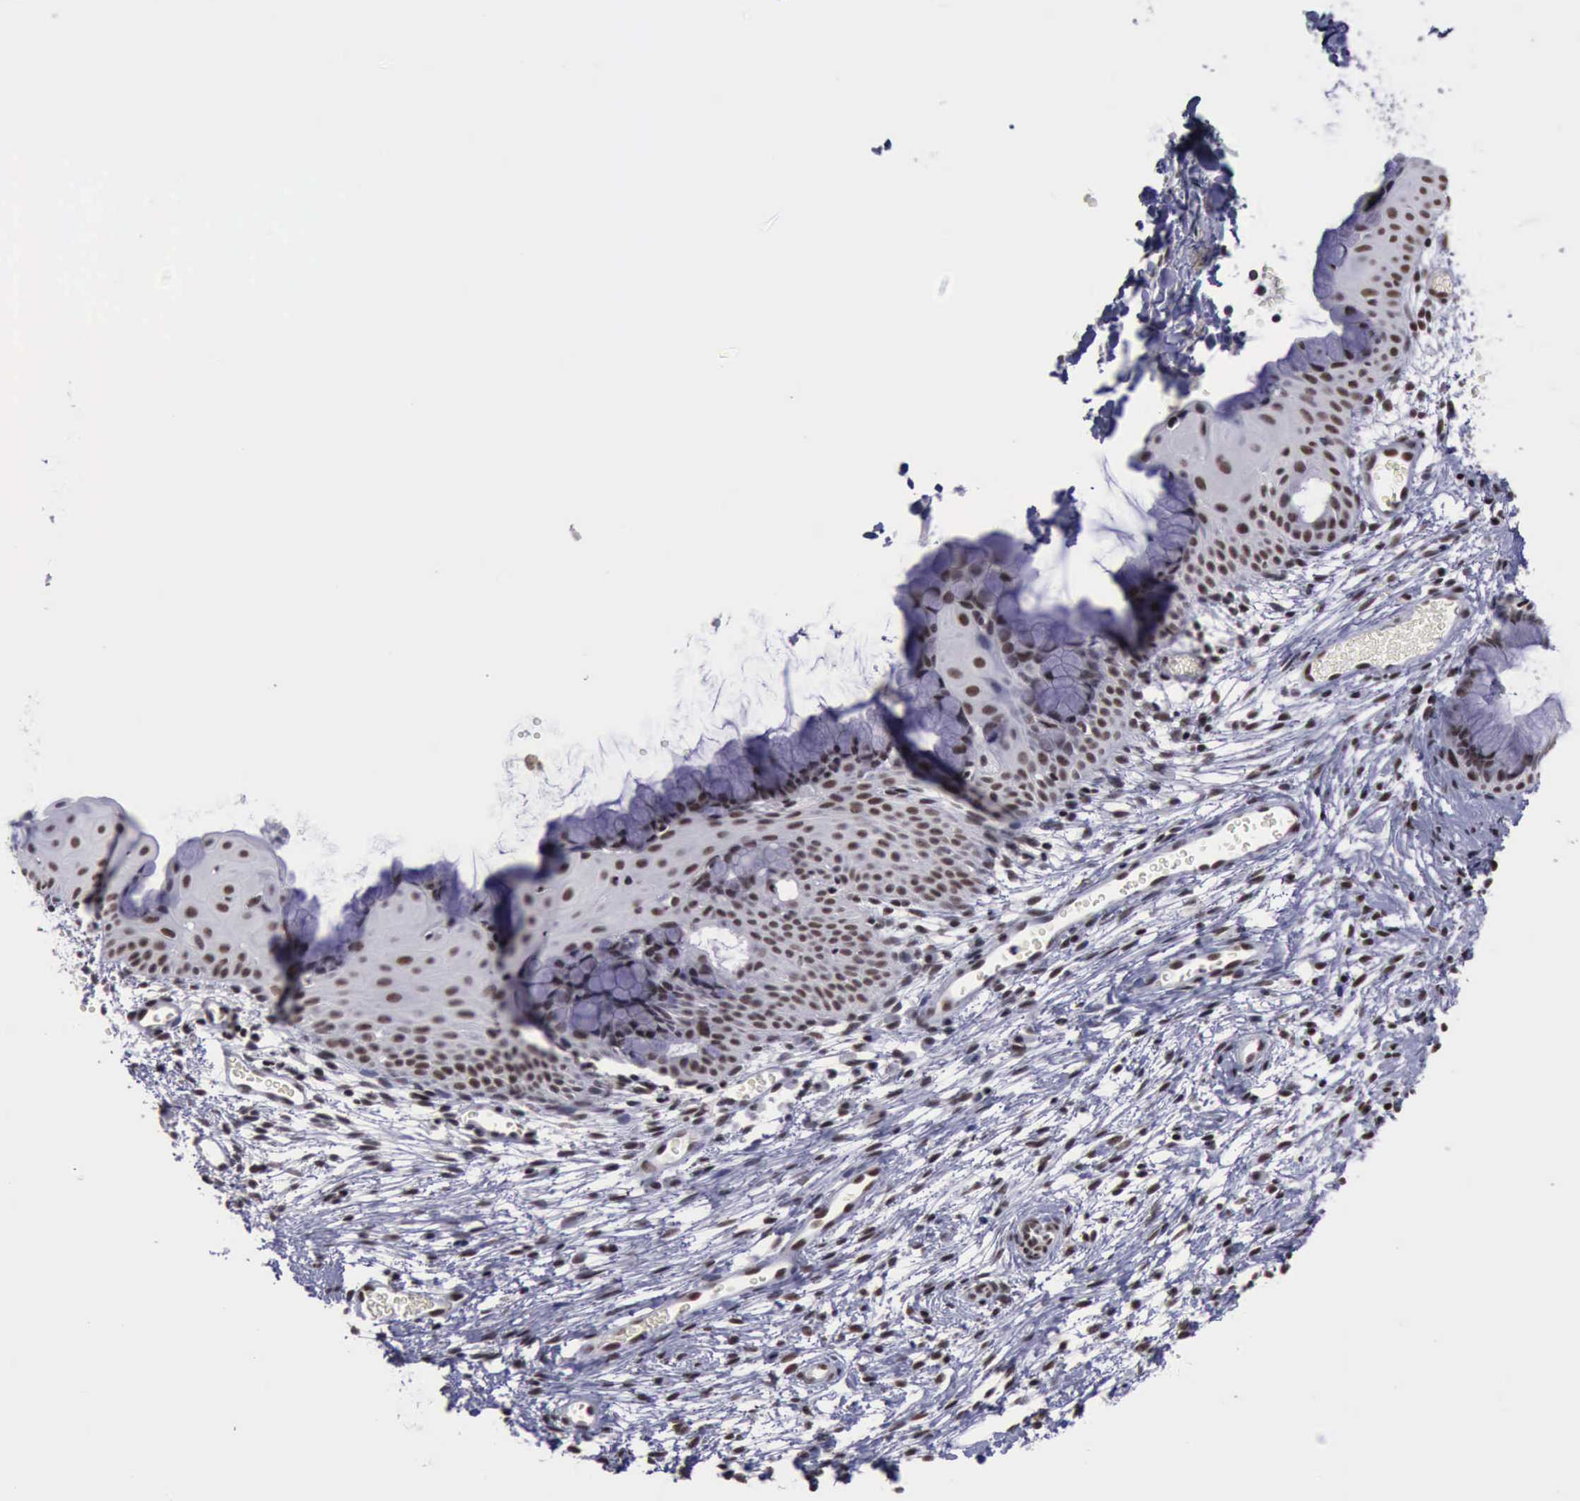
{"staining": {"intensity": "moderate", "quantity": ">75%", "location": "nuclear"}, "tissue": "cervix", "cell_type": "Glandular cells", "image_type": "normal", "snomed": [{"axis": "morphology", "description": "Normal tissue, NOS"}, {"axis": "topography", "description": "Cervix"}], "caption": "Moderate nuclear positivity for a protein is present in approximately >75% of glandular cells of normal cervix using IHC.", "gene": "YY1", "patient": {"sex": "female", "age": 39}}